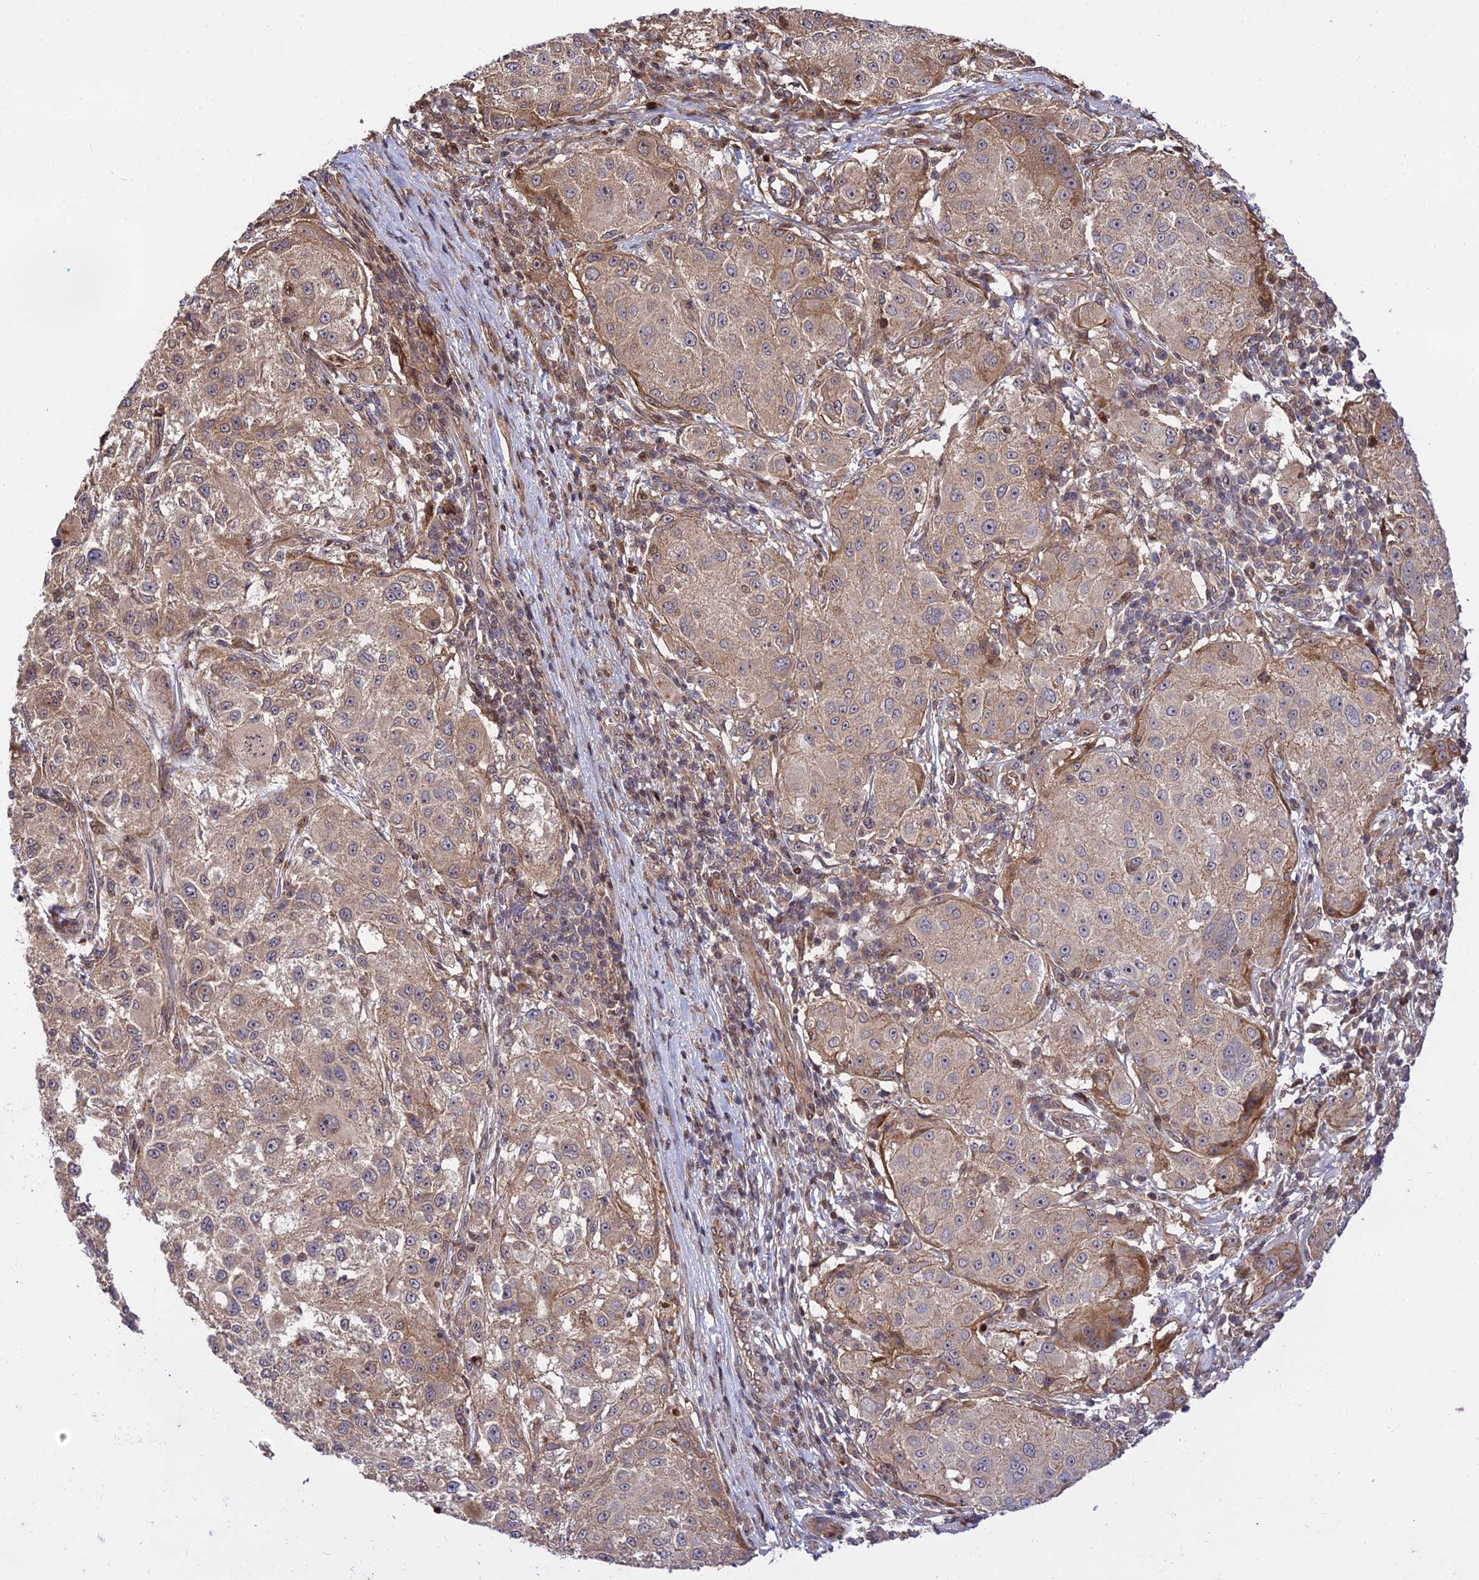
{"staining": {"intensity": "moderate", "quantity": ">75%", "location": "cytoplasmic/membranous"}, "tissue": "melanoma", "cell_type": "Tumor cells", "image_type": "cancer", "snomed": [{"axis": "morphology", "description": "Necrosis, NOS"}, {"axis": "morphology", "description": "Malignant melanoma, NOS"}, {"axis": "topography", "description": "Skin"}], "caption": "The histopathology image demonstrates staining of melanoma, revealing moderate cytoplasmic/membranous protein staining (brown color) within tumor cells. Nuclei are stained in blue.", "gene": "SMG6", "patient": {"sex": "female", "age": 87}}